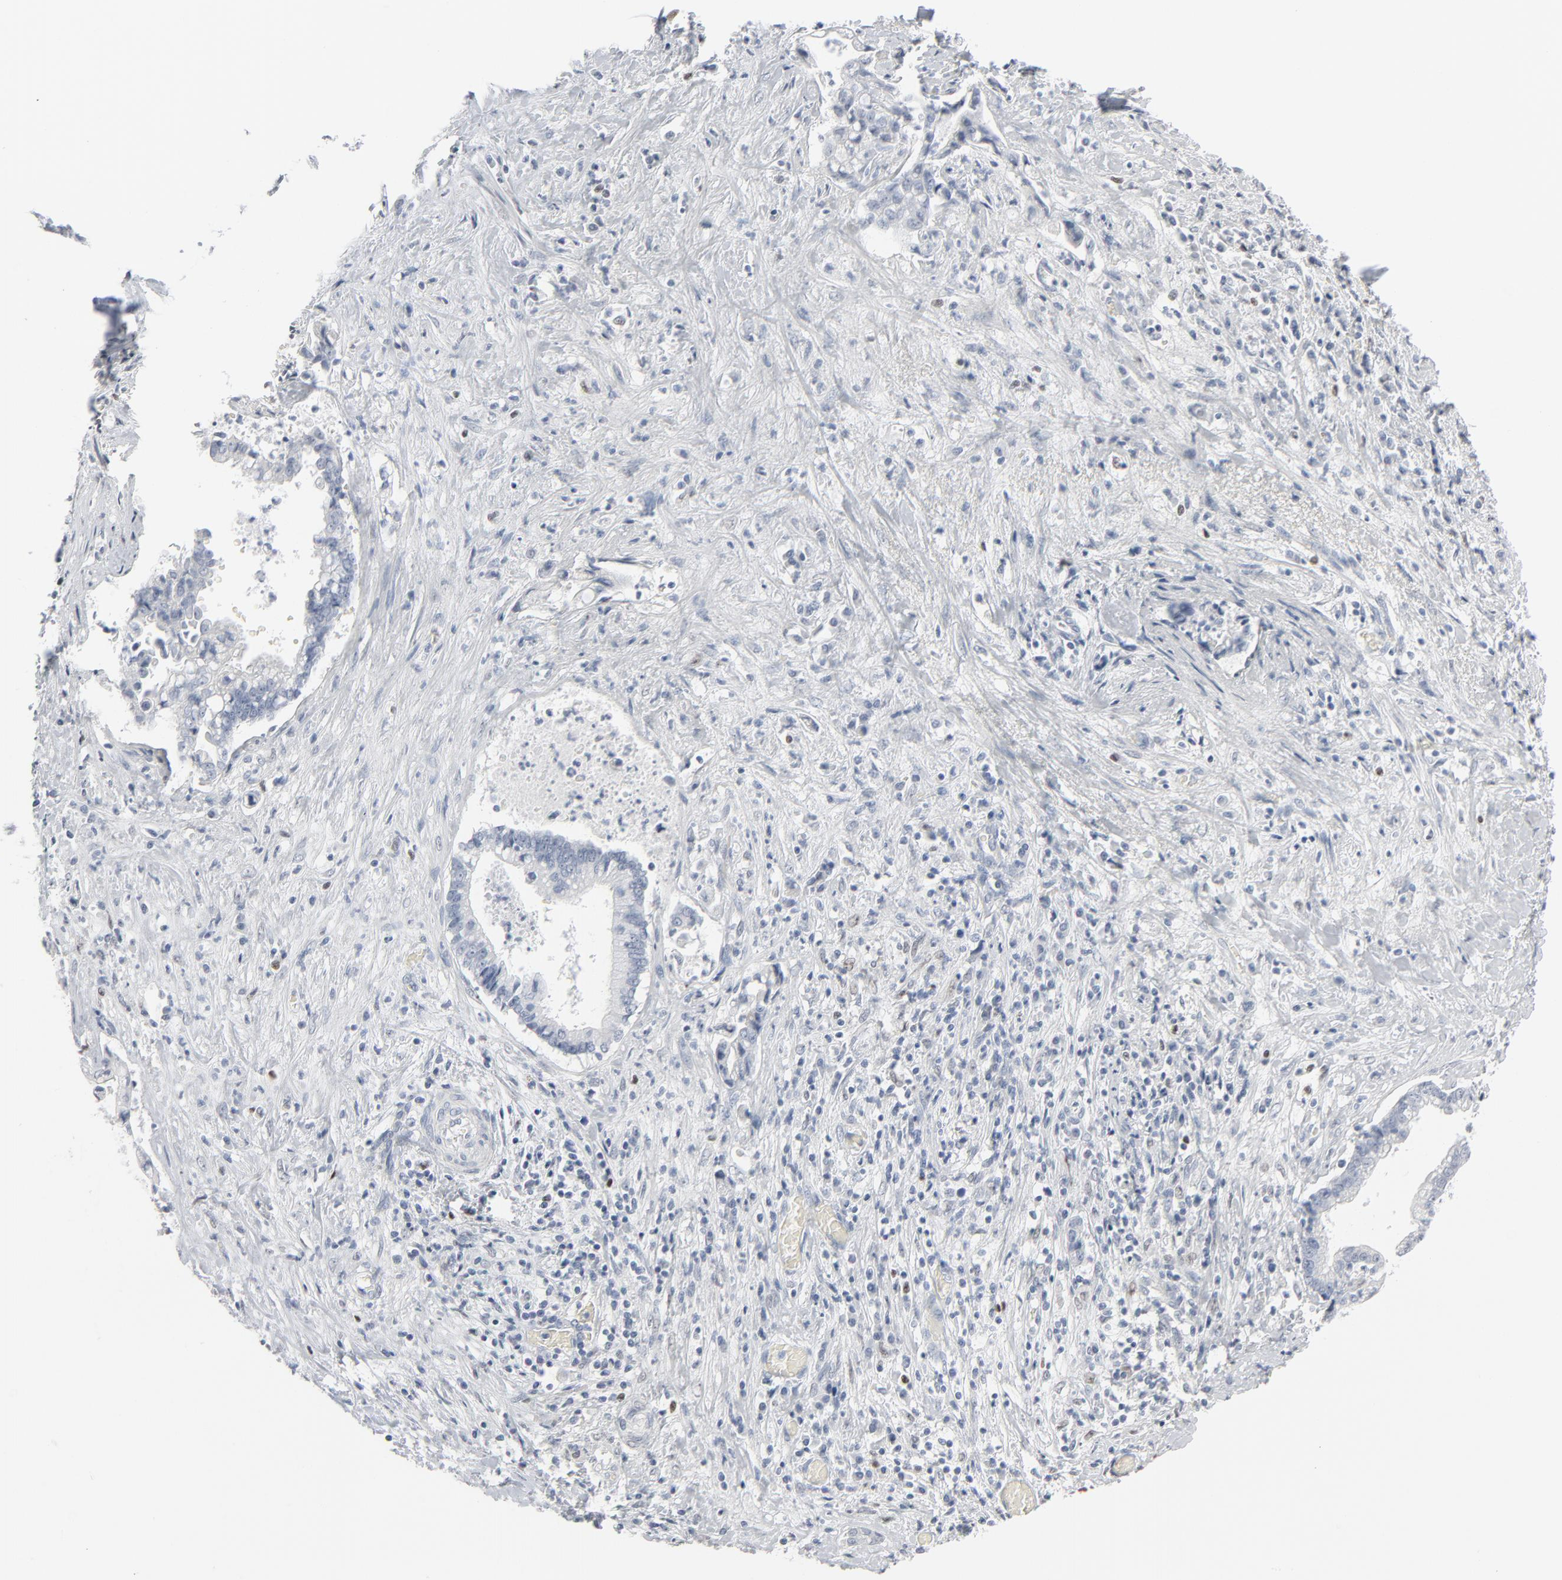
{"staining": {"intensity": "negative", "quantity": "none", "location": "none"}, "tissue": "liver cancer", "cell_type": "Tumor cells", "image_type": "cancer", "snomed": [{"axis": "morphology", "description": "Cholangiocarcinoma"}, {"axis": "topography", "description": "Liver"}], "caption": "Immunohistochemistry (IHC) histopathology image of liver cholangiocarcinoma stained for a protein (brown), which displays no staining in tumor cells.", "gene": "MITF", "patient": {"sex": "male", "age": 57}}